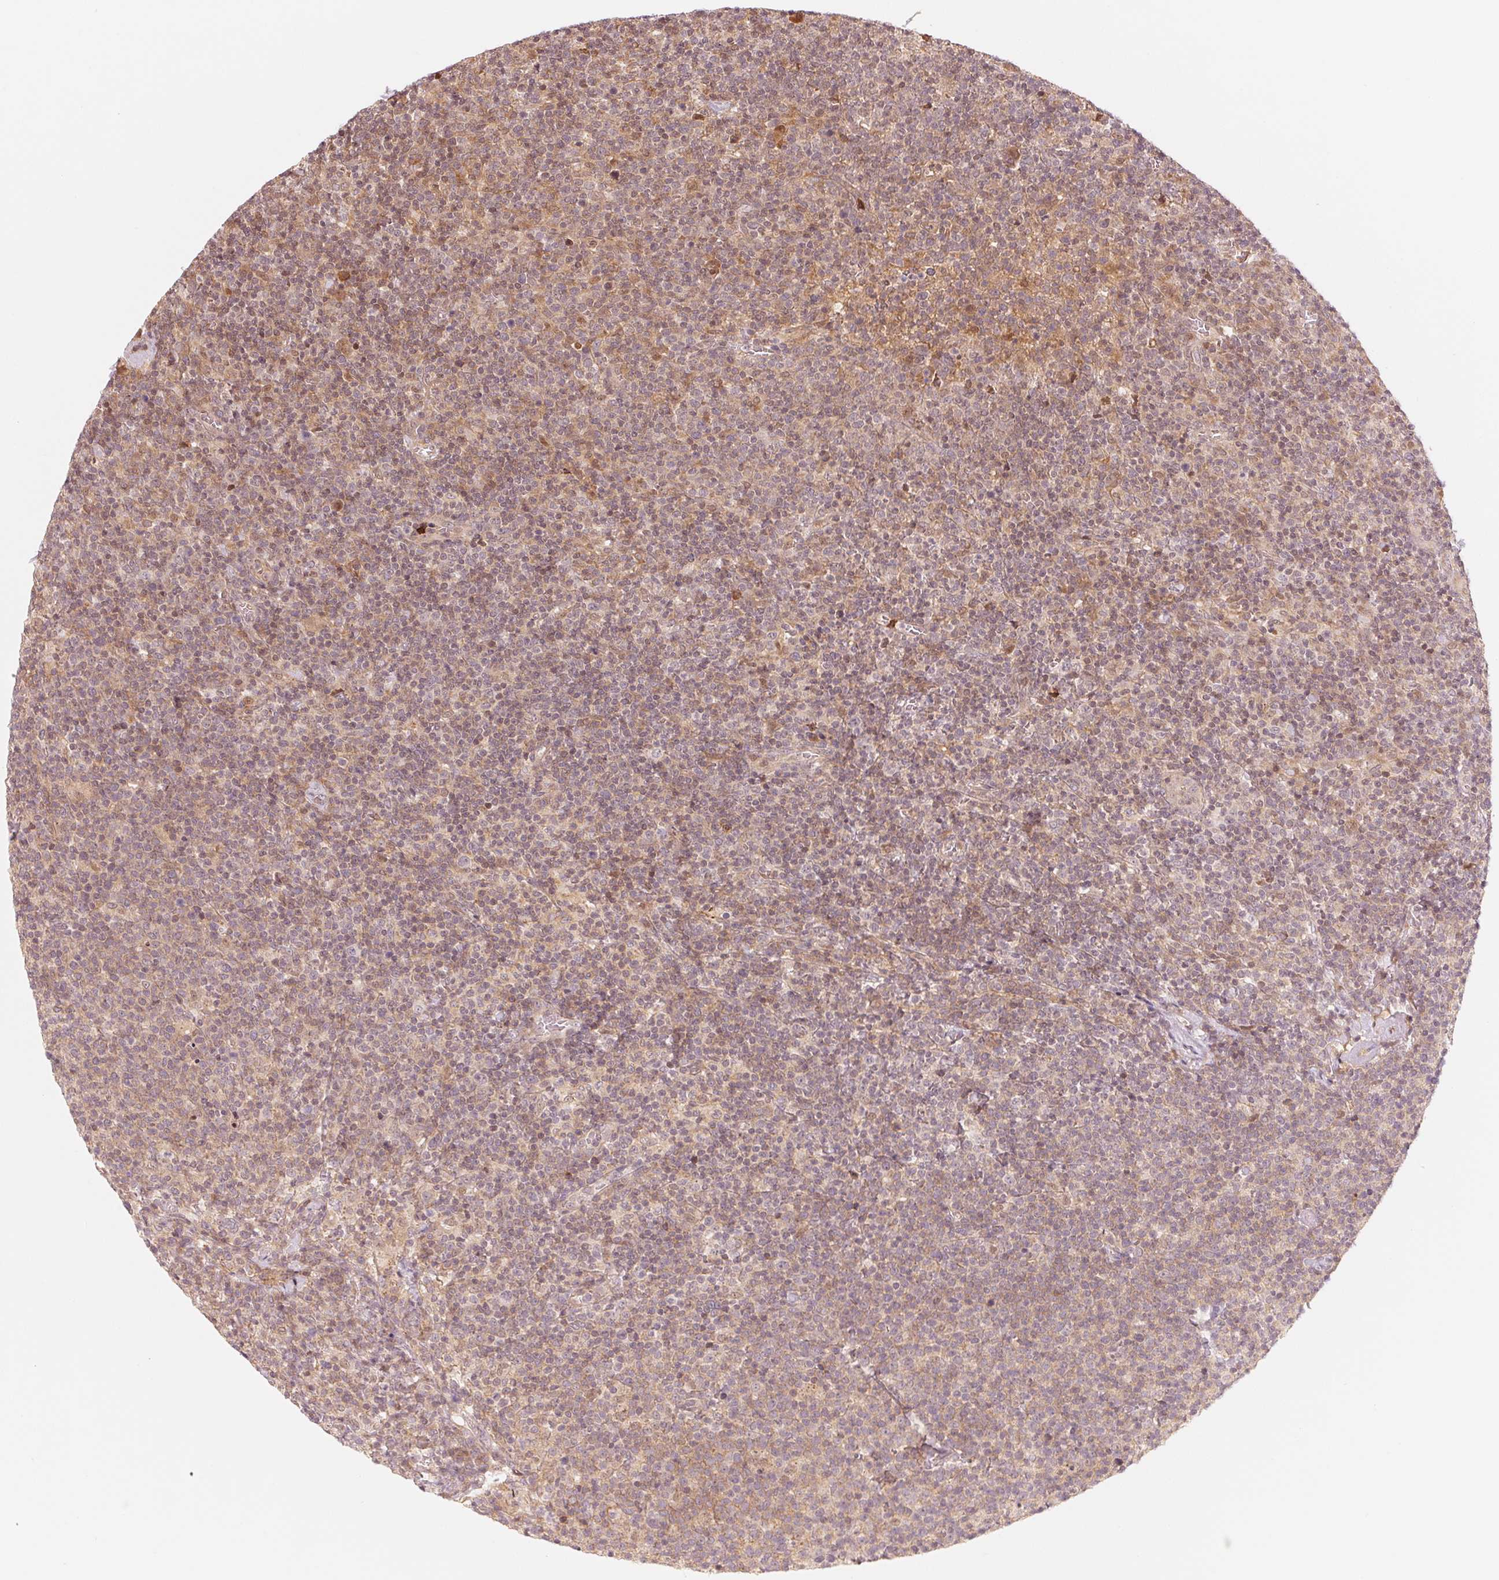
{"staining": {"intensity": "weak", "quantity": "25%-75%", "location": "cytoplasmic/membranous"}, "tissue": "lymphoma", "cell_type": "Tumor cells", "image_type": "cancer", "snomed": [{"axis": "morphology", "description": "Malignant lymphoma, non-Hodgkin's type, High grade"}, {"axis": "topography", "description": "Lymph node"}], "caption": "Lymphoma tissue demonstrates weak cytoplasmic/membranous positivity in approximately 25%-75% of tumor cells", "gene": "PRKN", "patient": {"sex": "male", "age": 61}}